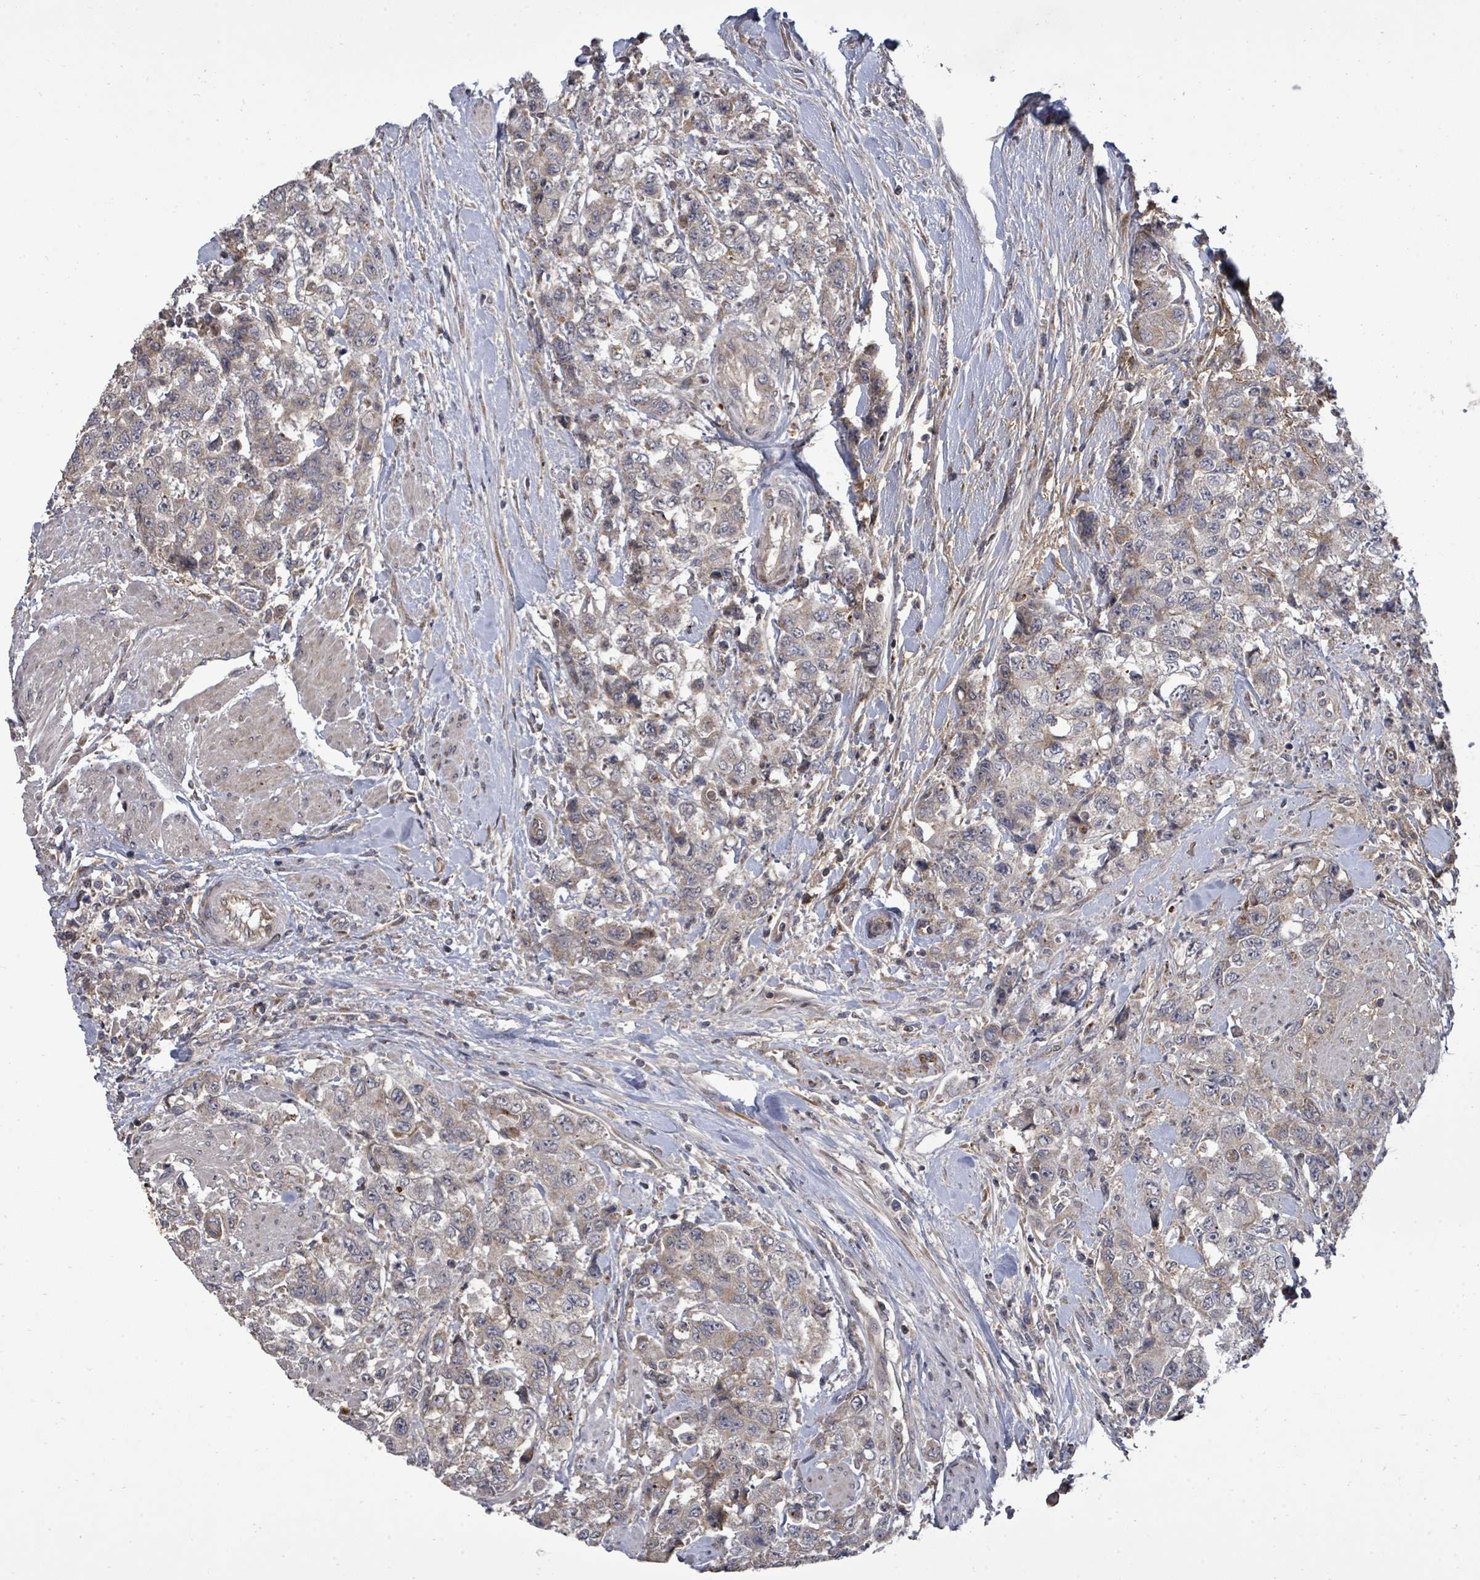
{"staining": {"intensity": "weak", "quantity": "<25%", "location": "cytoplasmic/membranous"}, "tissue": "urothelial cancer", "cell_type": "Tumor cells", "image_type": "cancer", "snomed": [{"axis": "morphology", "description": "Urothelial carcinoma, High grade"}, {"axis": "topography", "description": "Urinary bladder"}], "caption": "Immunohistochemistry (IHC) of urothelial carcinoma (high-grade) exhibits no positivity in tumor cells.", "gene": "KRTAP27-1", "patient": {"sex": "female", "age": 78}}